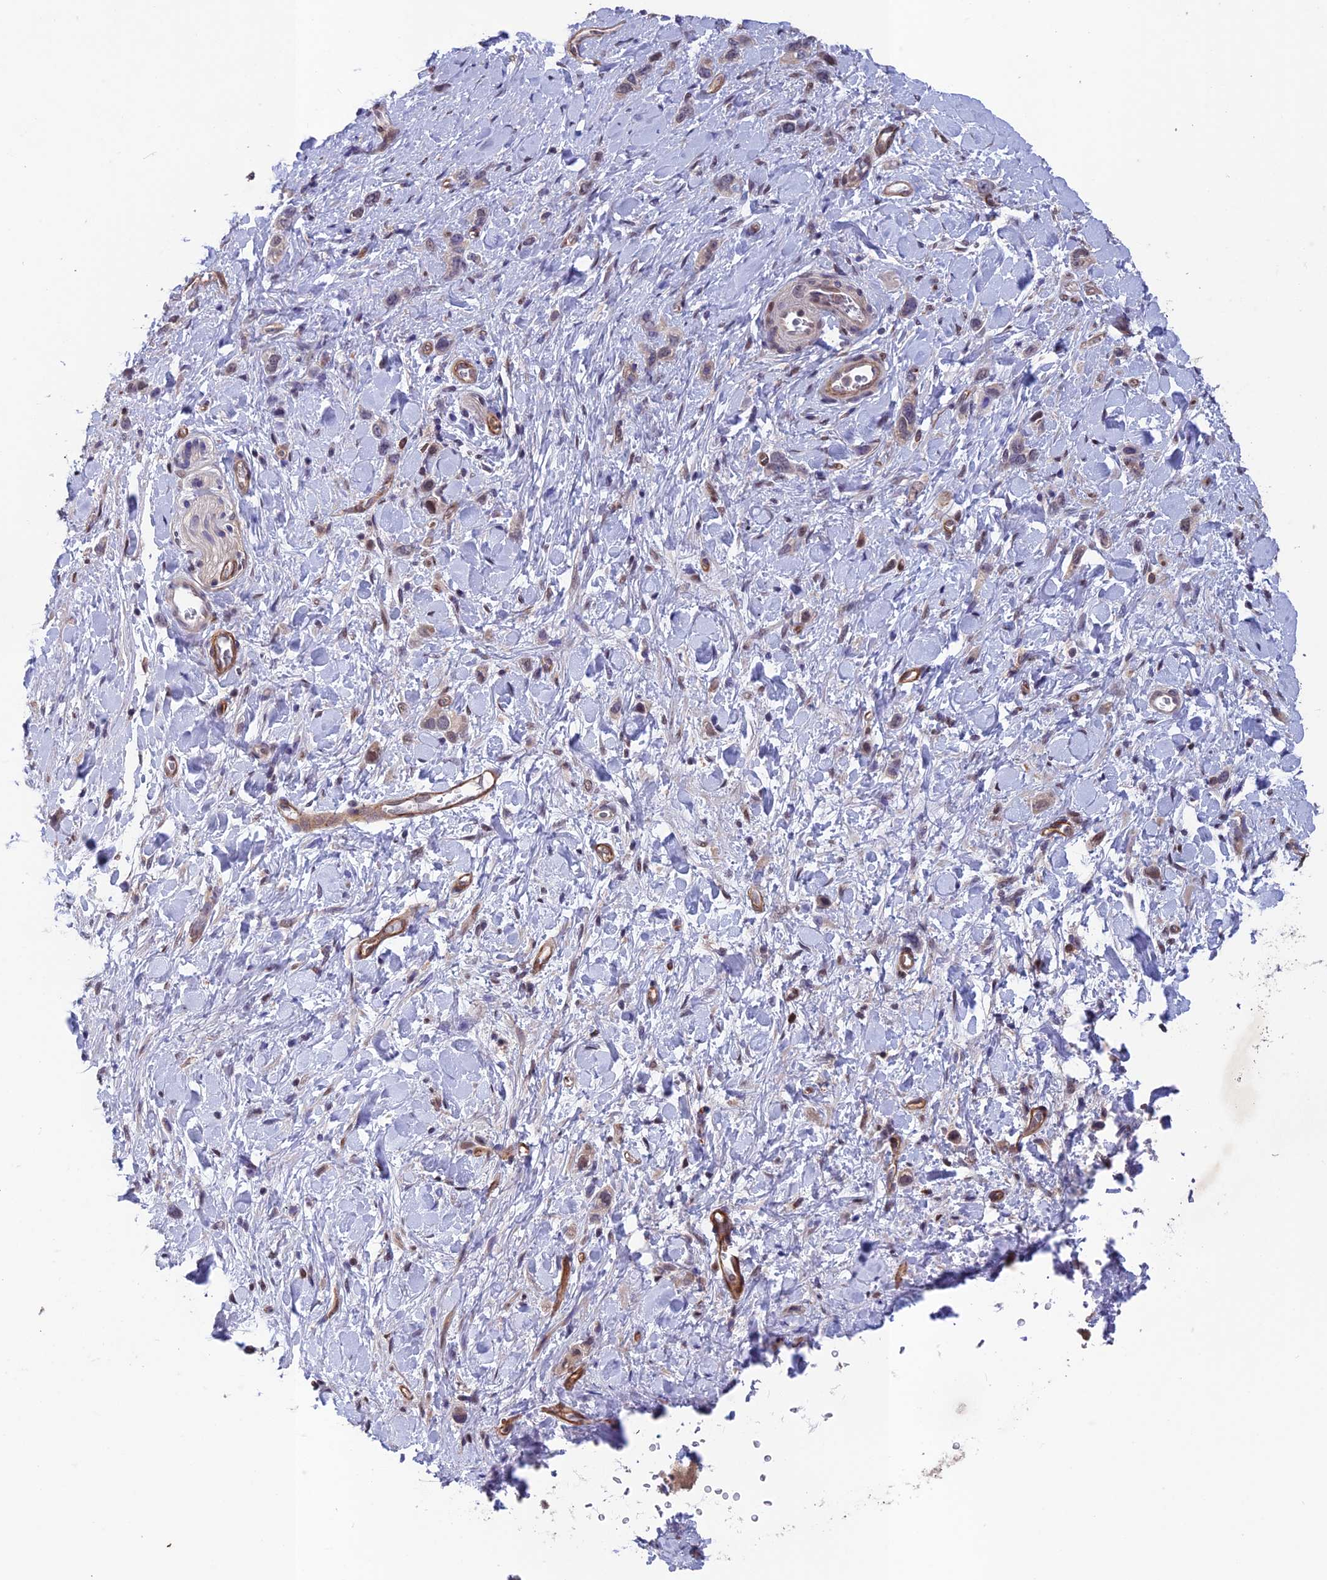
{"staining": {"intensity": "negative", "quantity": "none", "location": "none"}, "tissue": "stomach cancer", "cell_type": "Tumor cells", "image_type": "cancer", "snomed": [{"axis": "morphology", "description": "Adenocarcinoma, NOS"}, {"axis": "topography", "description": "Stomach"}], "caption": "Immunohistochemistry (IHC) micrograph of neoplastic tissue: stomach adenocarcinoma stained with DAB demonstrates no significant protein expression in tumor cells.", "gene": "MAST2", "patient": {"sex": "female", "age": 65}}